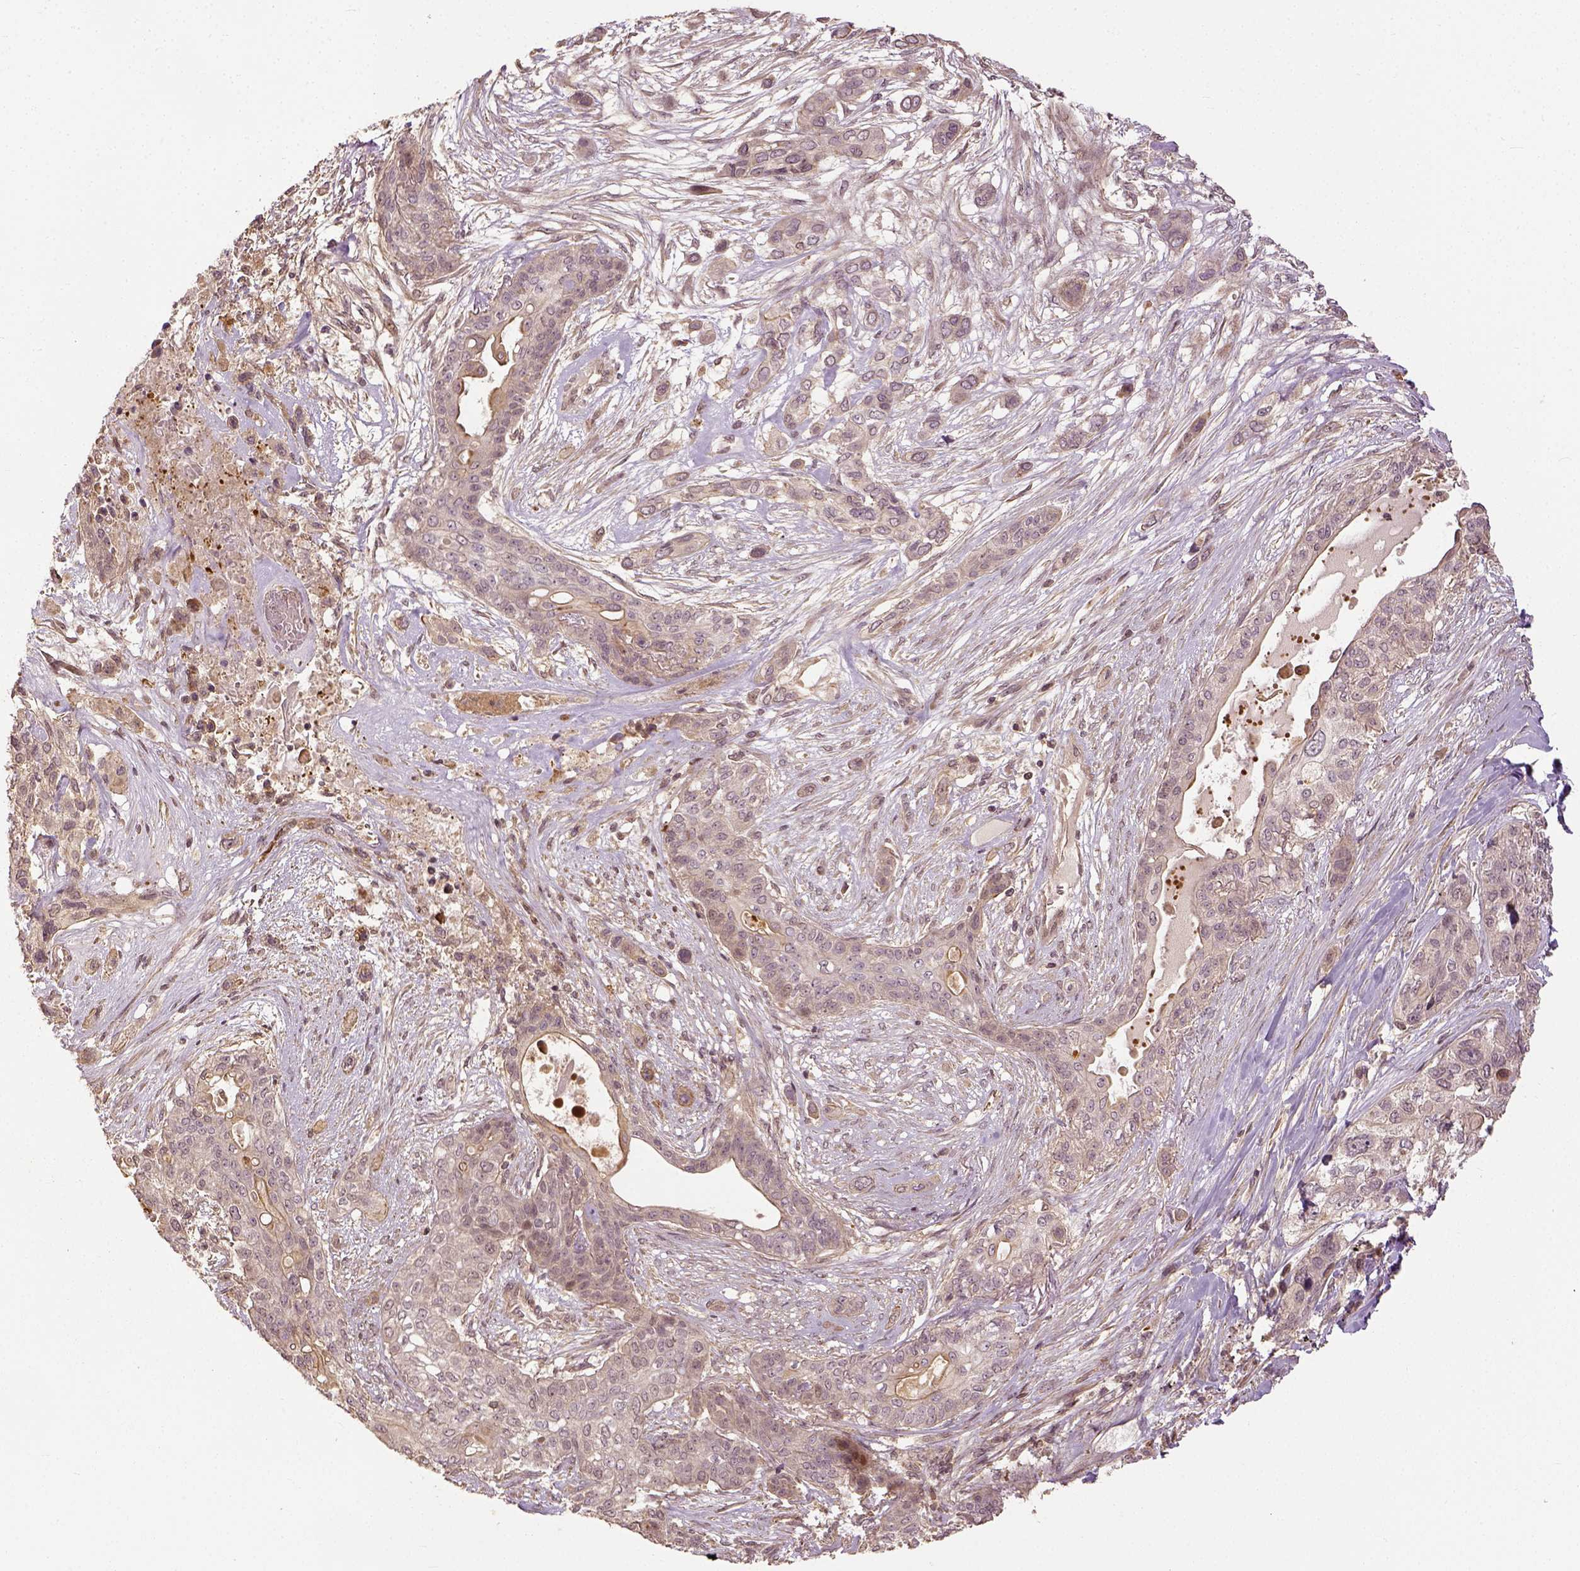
{"staining": {"intensity": "weak", "quantity": "<25%", "location": "cytoplasmic/membranous"}, "tissue": "lung cancer", "cell_type": "Tumor cells", "image_type": "cancer", "snomed": [{"axis": "morphology", "description": "Squamous cell carcinoma, NOS"}, {"axis": "topography", "description": "Lung"}], "caption": "This is a micrograph of IHC staining of lung cancer, which shows no positivity in tumor cells.", "gene": "VEGFA", "patient": {"sex": "female", "age": 70}}